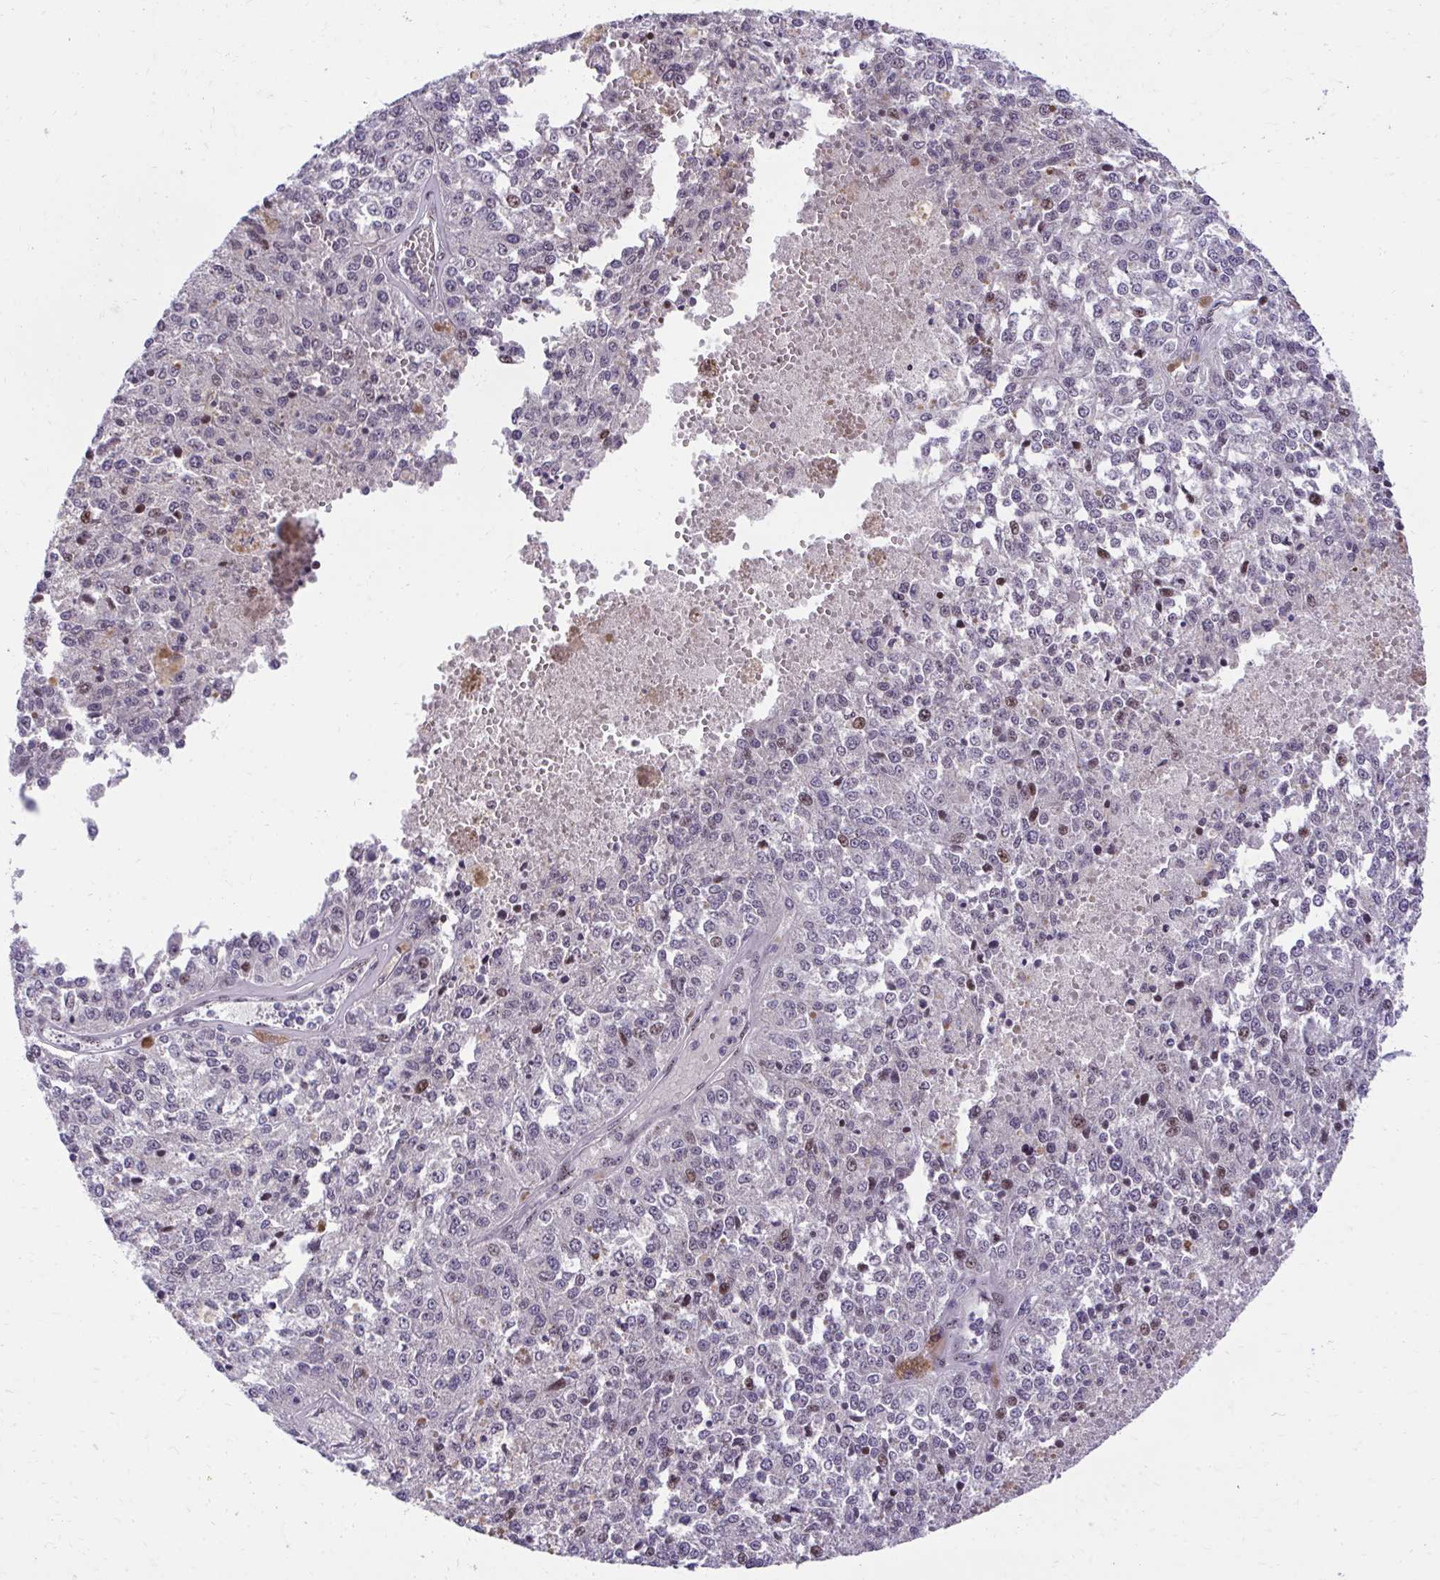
{"staining": {"intensity": "moderate", "quantity": "<25%", "location": "nuclear"}, "tissue": "melanoma", "cell_type": "Tumor cells", "image_type": "cancer", "snomed": [{"axis": "morphology", "description": "Malignant melanoma, Metastatic site"}, {"axis": "topography", "description": "Lymph node"}], "caption": "Immunohistochemistry (DAB (3,3'-diaminobenzidine)) staining of malignant melanoma (metastatic site) displays moderate nuclear protein expression in about <25% of tumor cells. The staining was performed using DAB, with brown indicating positive protein expression. Nuclei are stained blue with hematoxylin.", "gene": "HOXA4", "patient": {"sex": "female", "age": 64}}